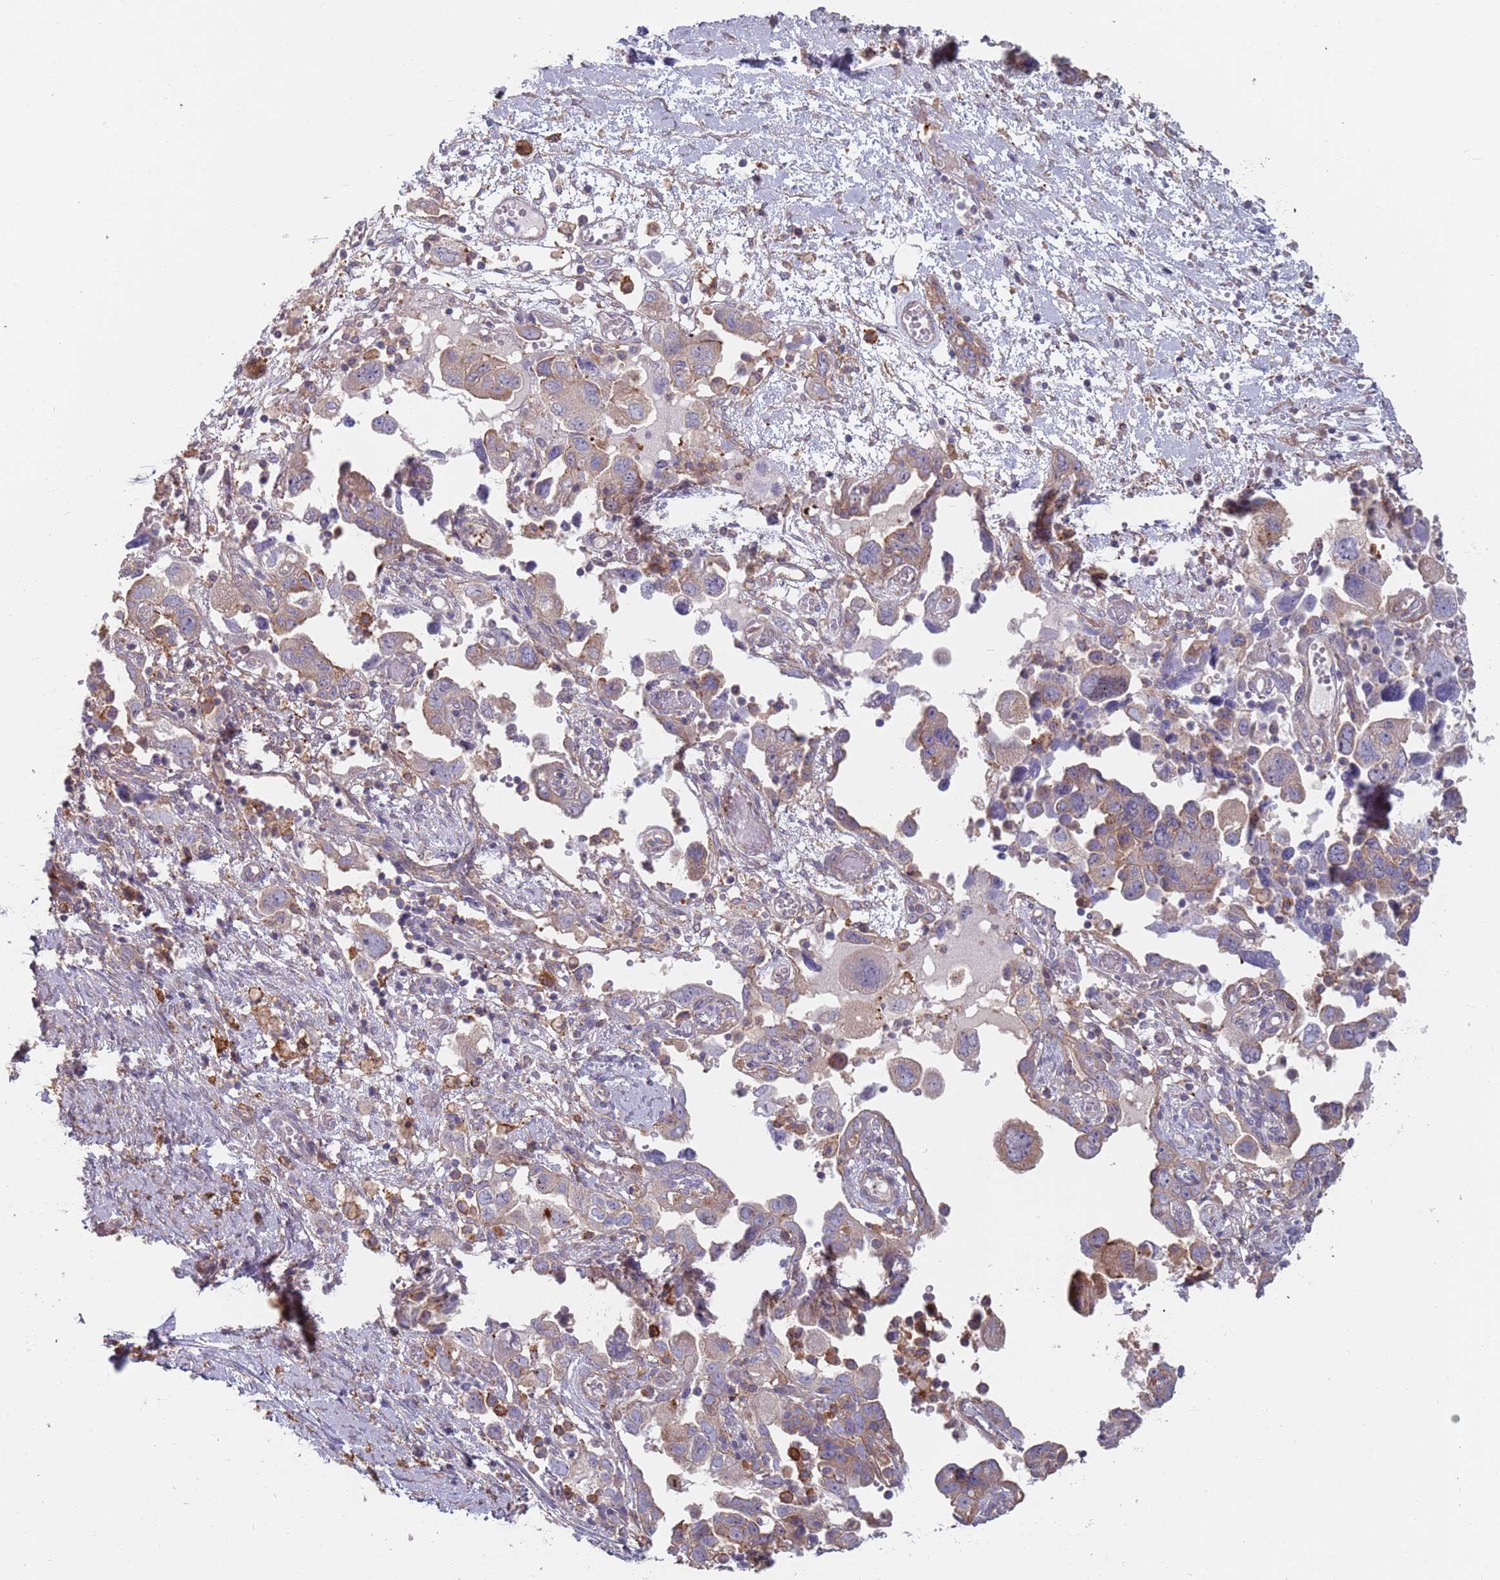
{"staining": {"intensity": "weak", "quantity": "25%-75%", "location": "cytoplasmic/membranous"}, "tissue": "ovarian cancer", "cell_type": "Tumor cells", "image_type": "cancer", "snomed": [{"axis": "morphology", "description": "Carcinoma, NOS"}, {"axis": "morphology", "description": "Cystadenocarcinoma, serous, NOS"}, {"axis": "topography", "description": "Ovary"}], "caption": "Protein analysis of serous cystadenocarcinoma (ovarian) tissue displays weak cytoplasmic/membranous staining in about 25%-75% of tumor cells.", "gene": "APPL2", "patient": {"sex": "female", "age": 69}}